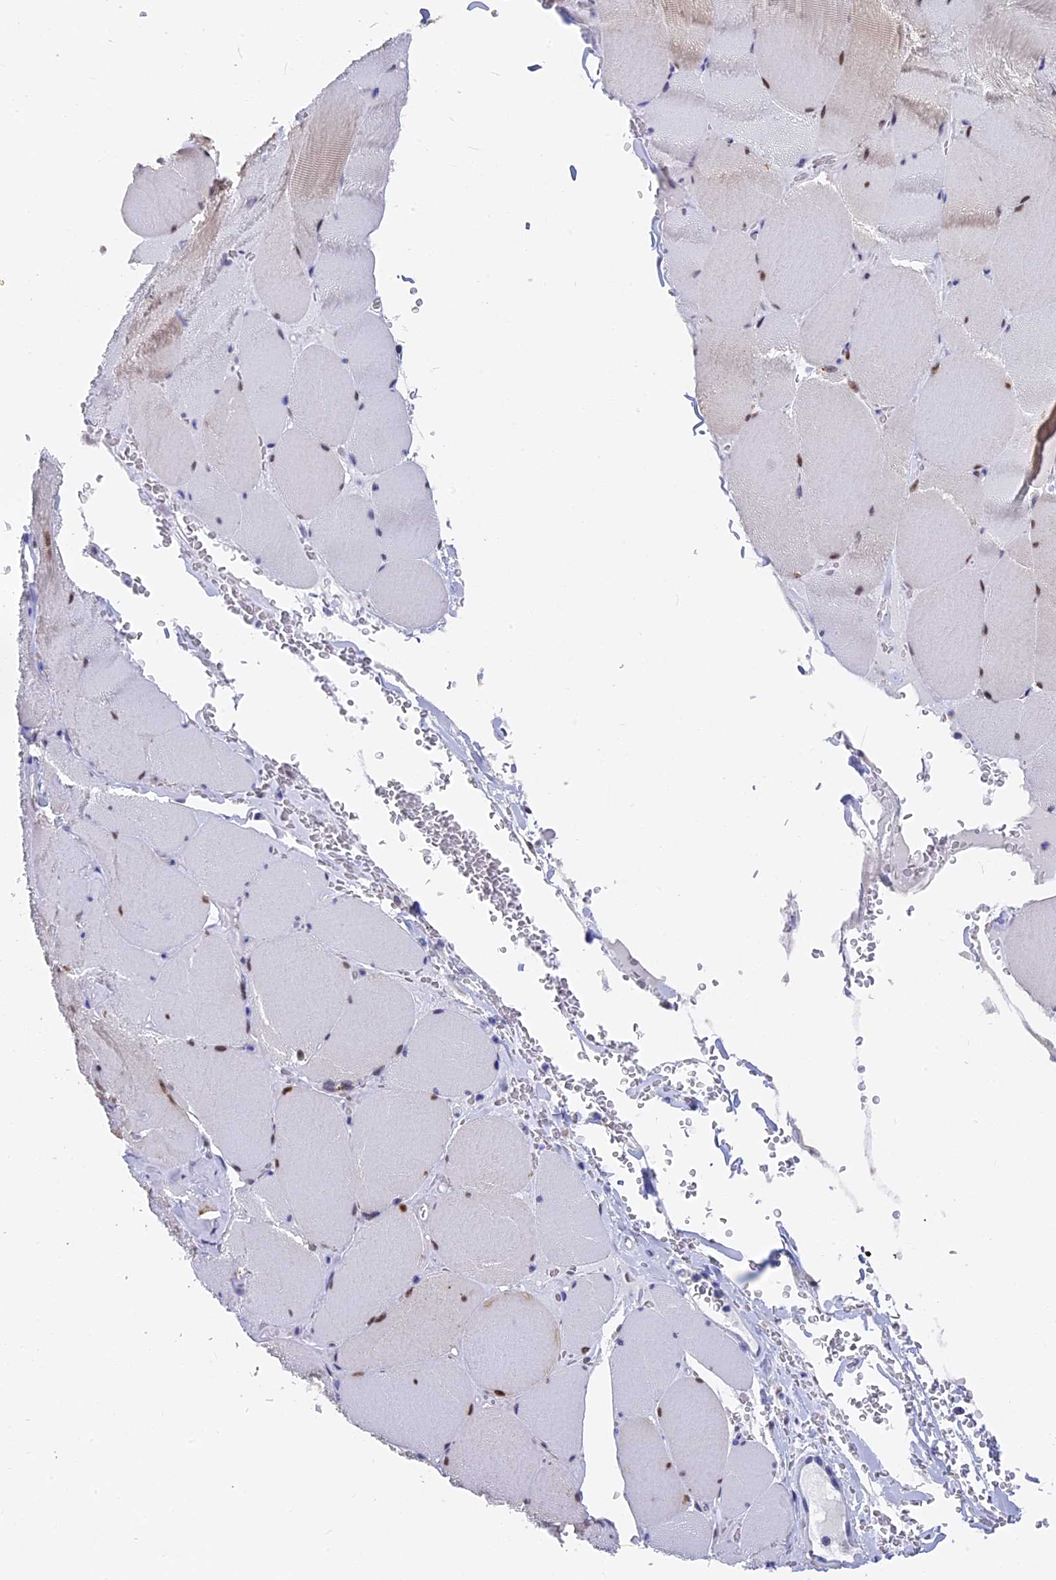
{"staining": {"intensity": "weak", "quantity": "25%-75%", "location": "cytoplasmic/membranous,nuclear"}, "tissue": "skeletal muscle", "cell_type": "Myocytes", "image_type": "normal", "snomed": [{"axis": "morphology", "description": "Normal tissue, NOS"}, {"axis": "topography", "description": "Skeletal muscle"}, {"axis": "topography", "description": "Head-Neck"}], "caption": "Protein analysis of unremarkable skeletal muscle displays weak cytoplasmic/membranous,nuclear staining in approximately 25%-75% of myocytes.", "gene": "VPS33B", "patient": {"sex": "male", "age": 66}}